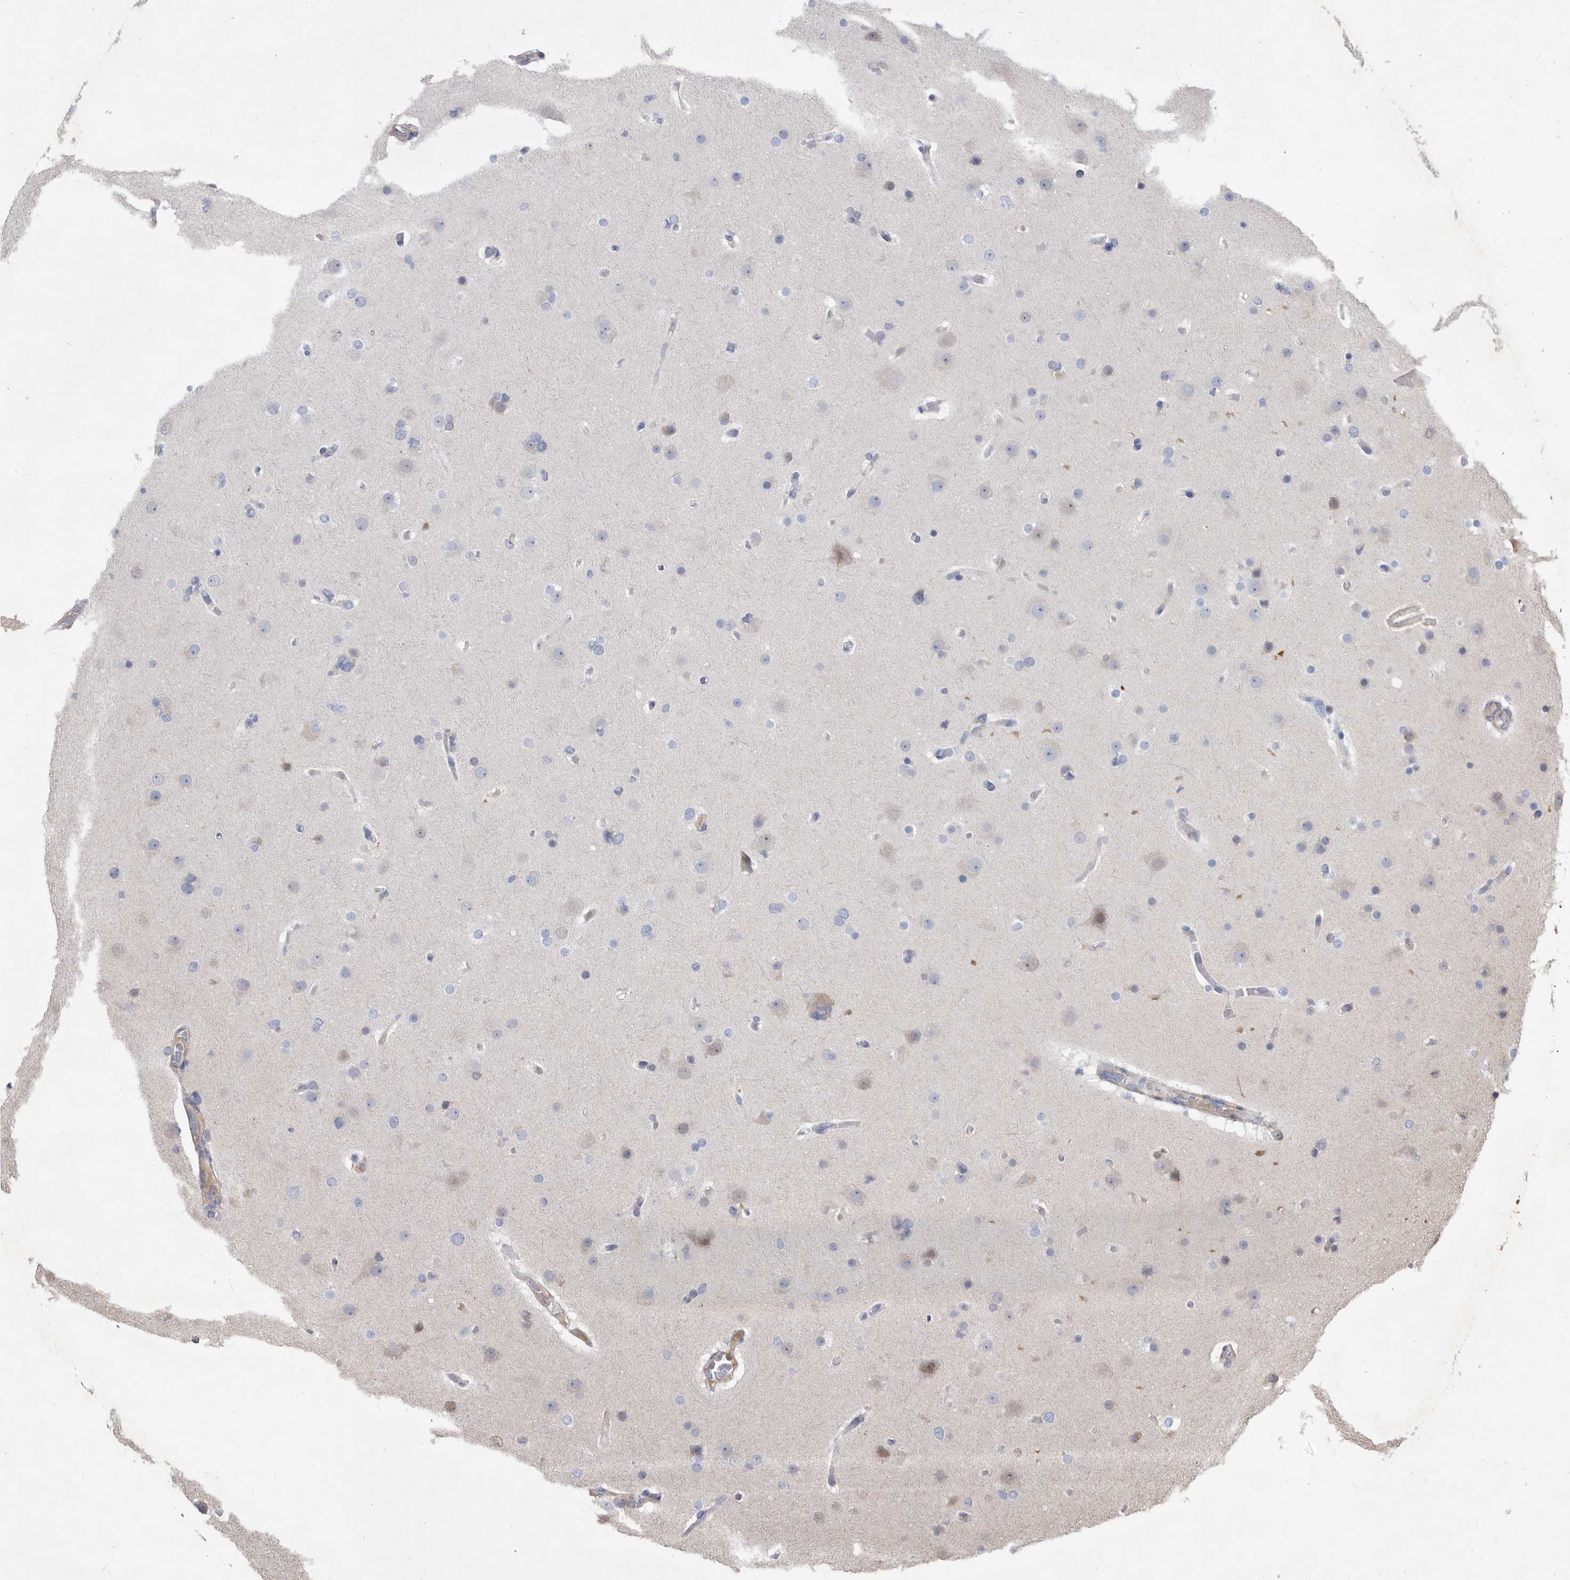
{"staining": {"intensity": "negative", "quantity": "none", "location": "none"}, "tissue": "glioma", "cell_type": "Tumor cells", "image_type": "cancer", "snomed": [{"axis": "morphology", "description": "Glioma, malignant, High grade"}, {"axis": "topography", "description": "Cerebral cortex"}], "caption": "Immunohistochemistry micrograph of human high-grade glioma (malignant) stained for a protein (brown), which displays no staining in tumor cells.", "gene": "ATP13A3", "patient": {"sex": "female", "age": 36}}